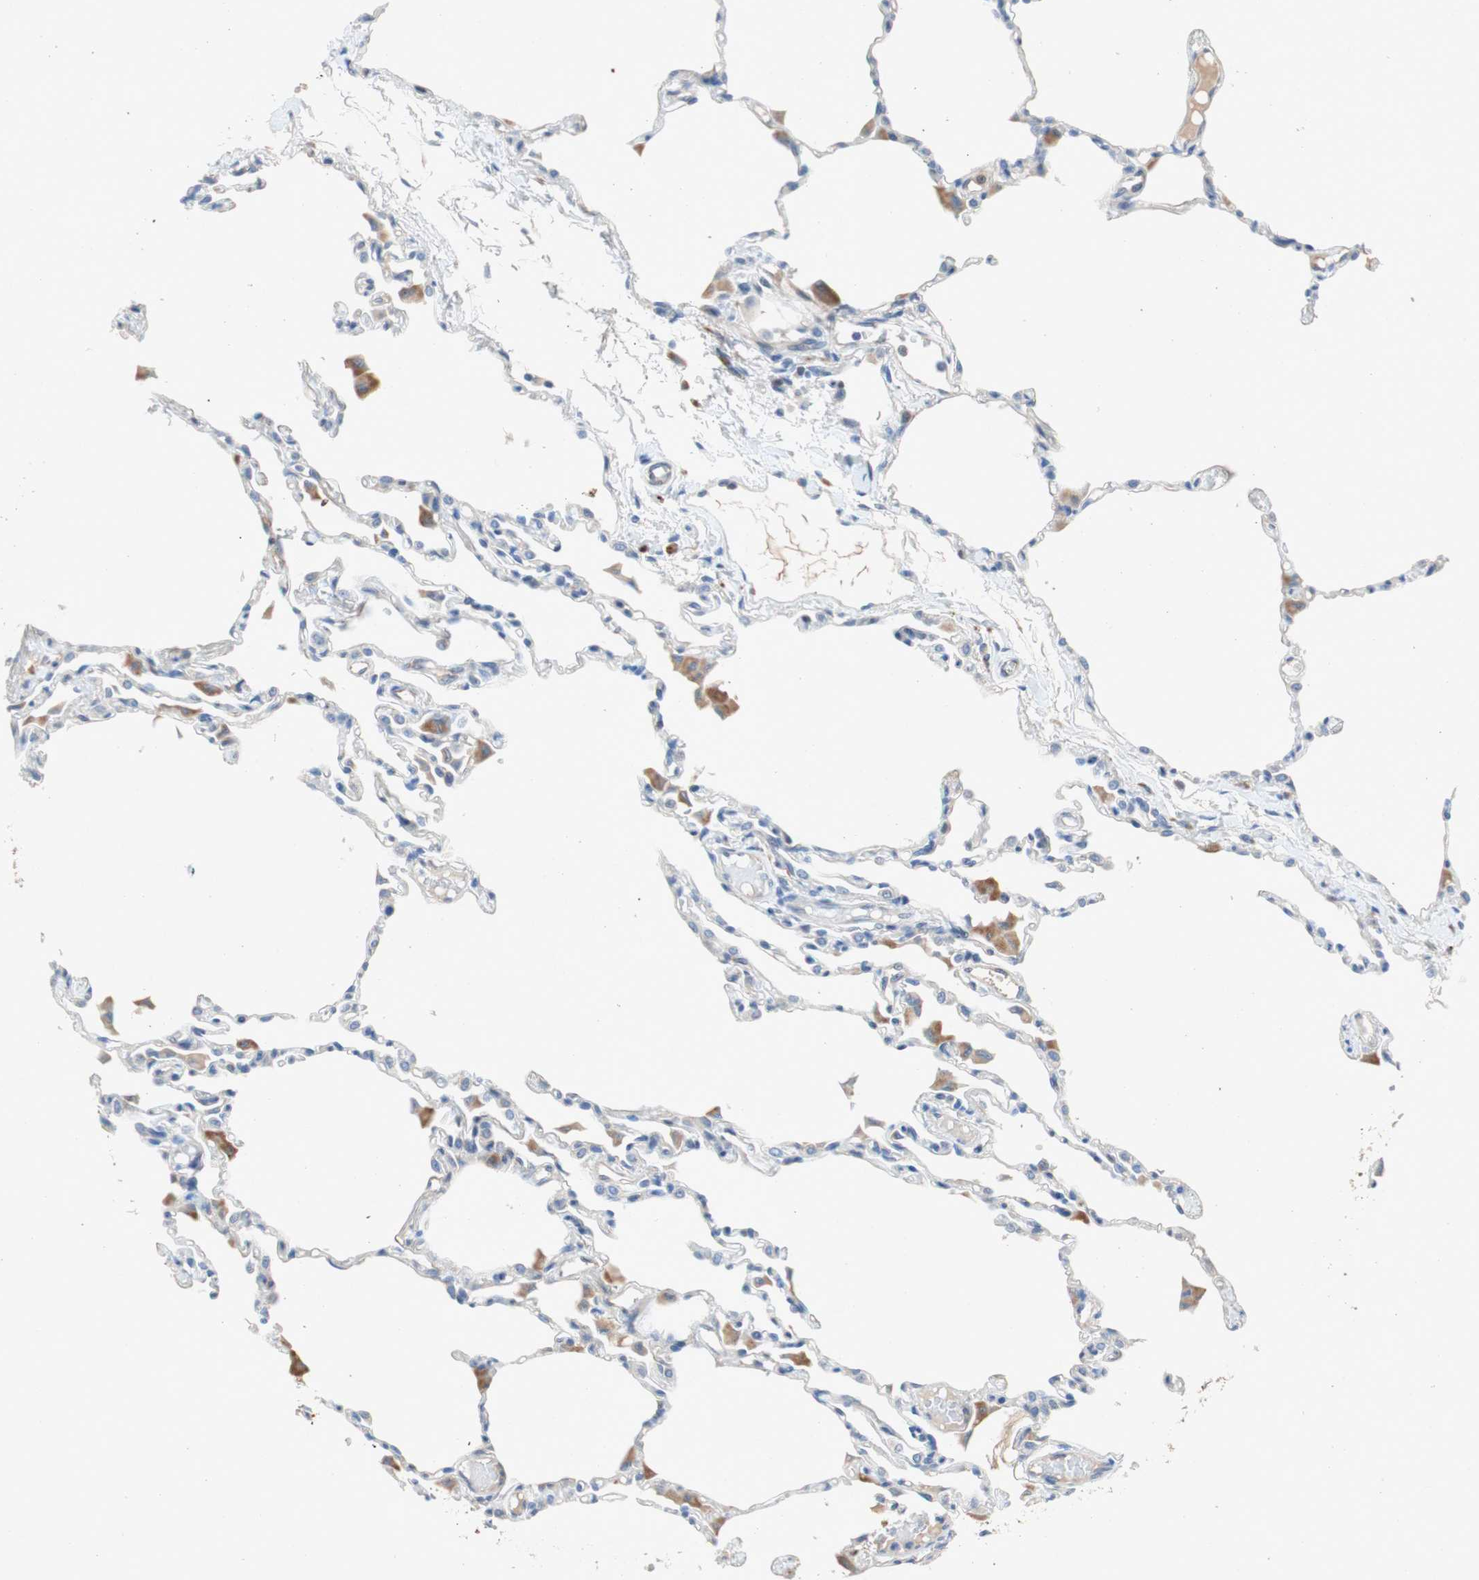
{"staining": {"intensity": "weak", "quantity": "<25%", "location": "cytoplasmic/membranous"}, "tissue": "lung", "cell_type": "Alveolar cells", "image_type": "normal", "snomed": [{"axis": "morphology", "description": "Normal tissue, NOS"}, {"axis": "topography", "description": "Lung"}], "caption": "An image of human lung is negative for staining in alveolar cells. The staining is performed using DAB brown chromogen with nuclei counter-stained in using hematoxylin.", "gene": "RELB", "patient": {"sex": "female", "age": 49}}